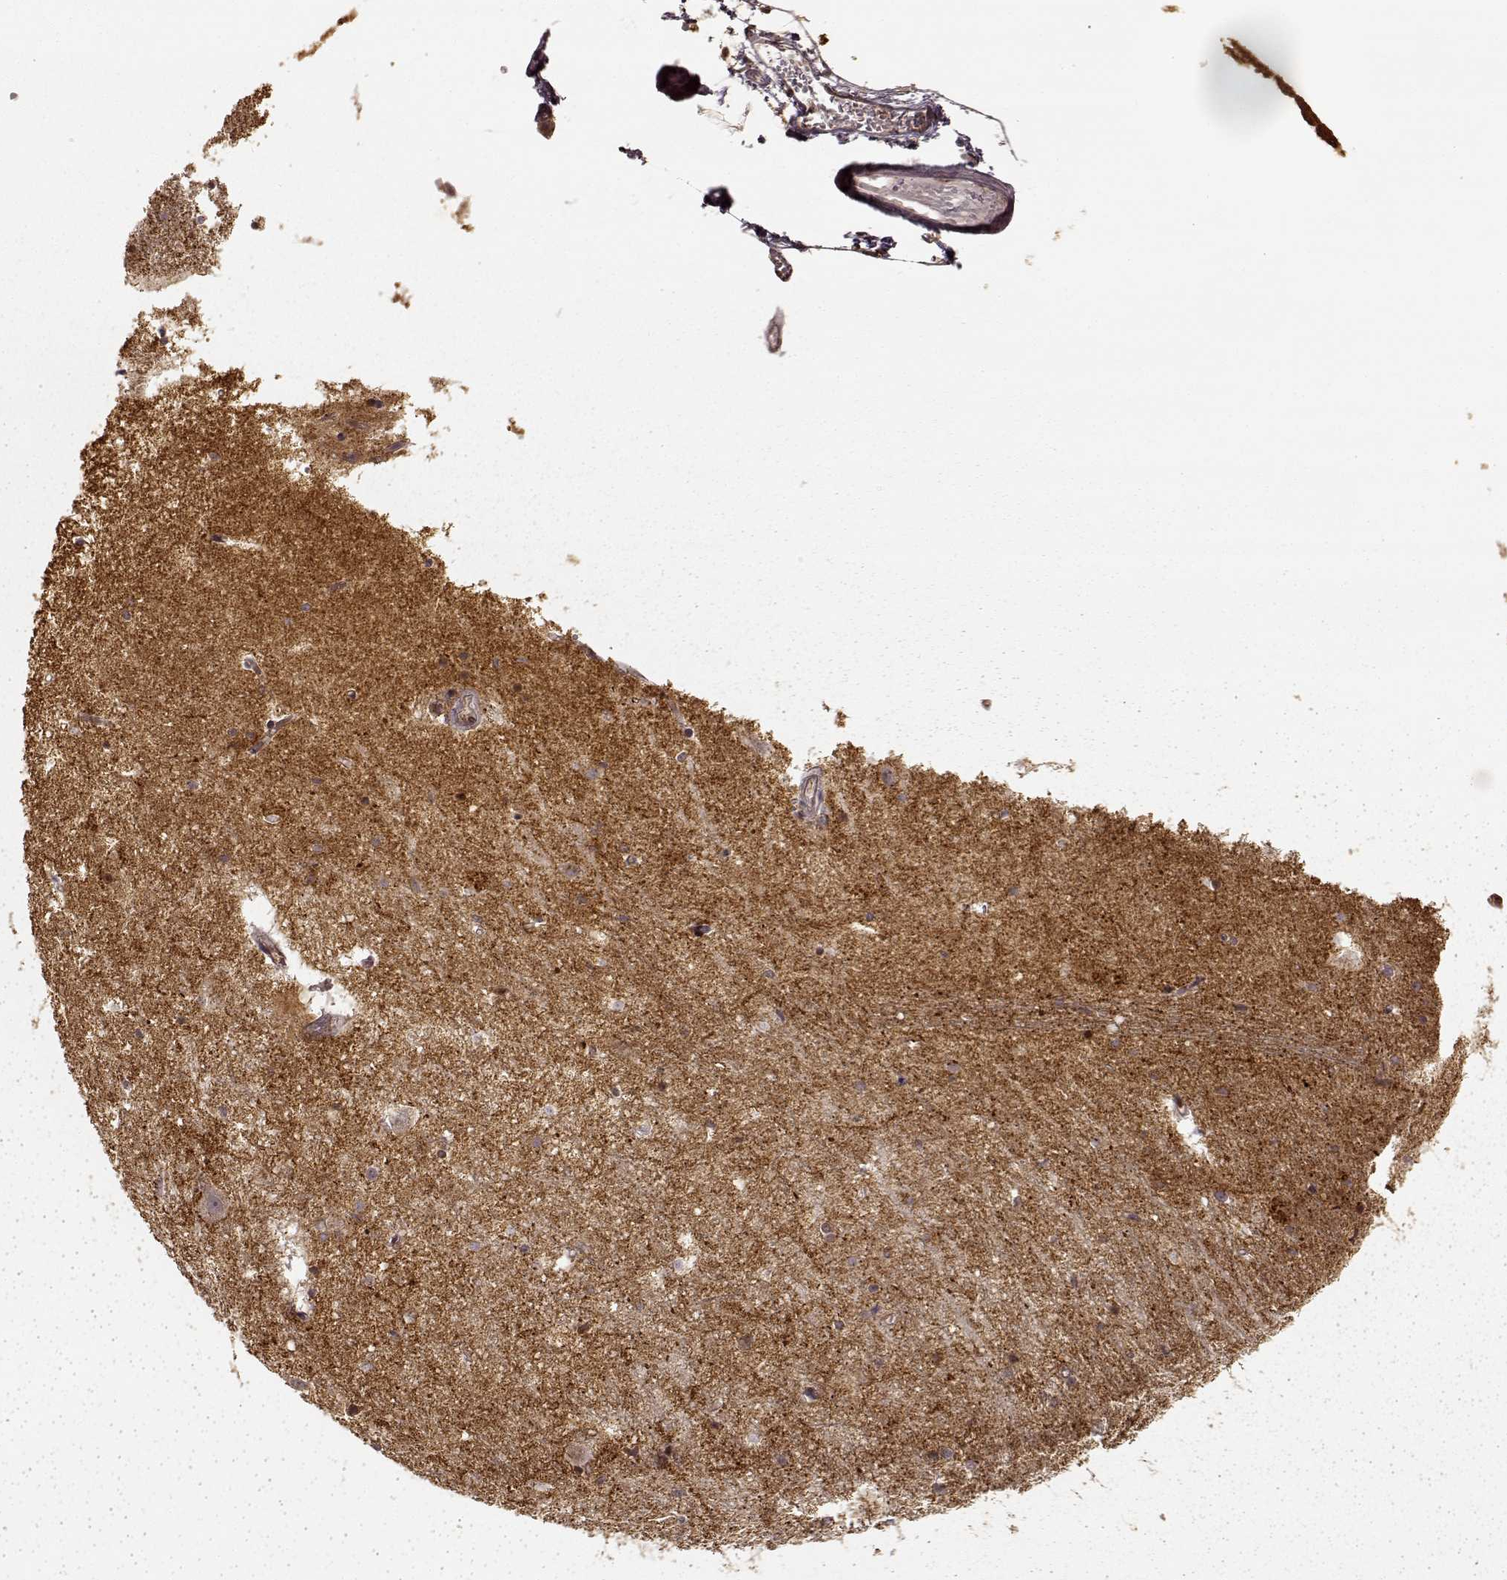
{"staining": {"intensity": "moderate", "quantity": "25%-75%", "location": "cytoplasmic/membranous"}, "tissue": "hippocampus", "cell_type": "Glial cells", "image_type": "normal", "snomed": [{"axis": "morphology", "description": "Normal tissue, NOS"}, {"axis": "topography", "description": "Hippocampus"}], "caption": "A high-resolution micrograph shows immunohistochemistry staining of normal hippocampus, which exhibits moderate cytoplasmic/membranous positivity in about 25%-75% of glial cells.", "gene": "SLC12A9", "patient": {"sex": "male", "age": 44}}